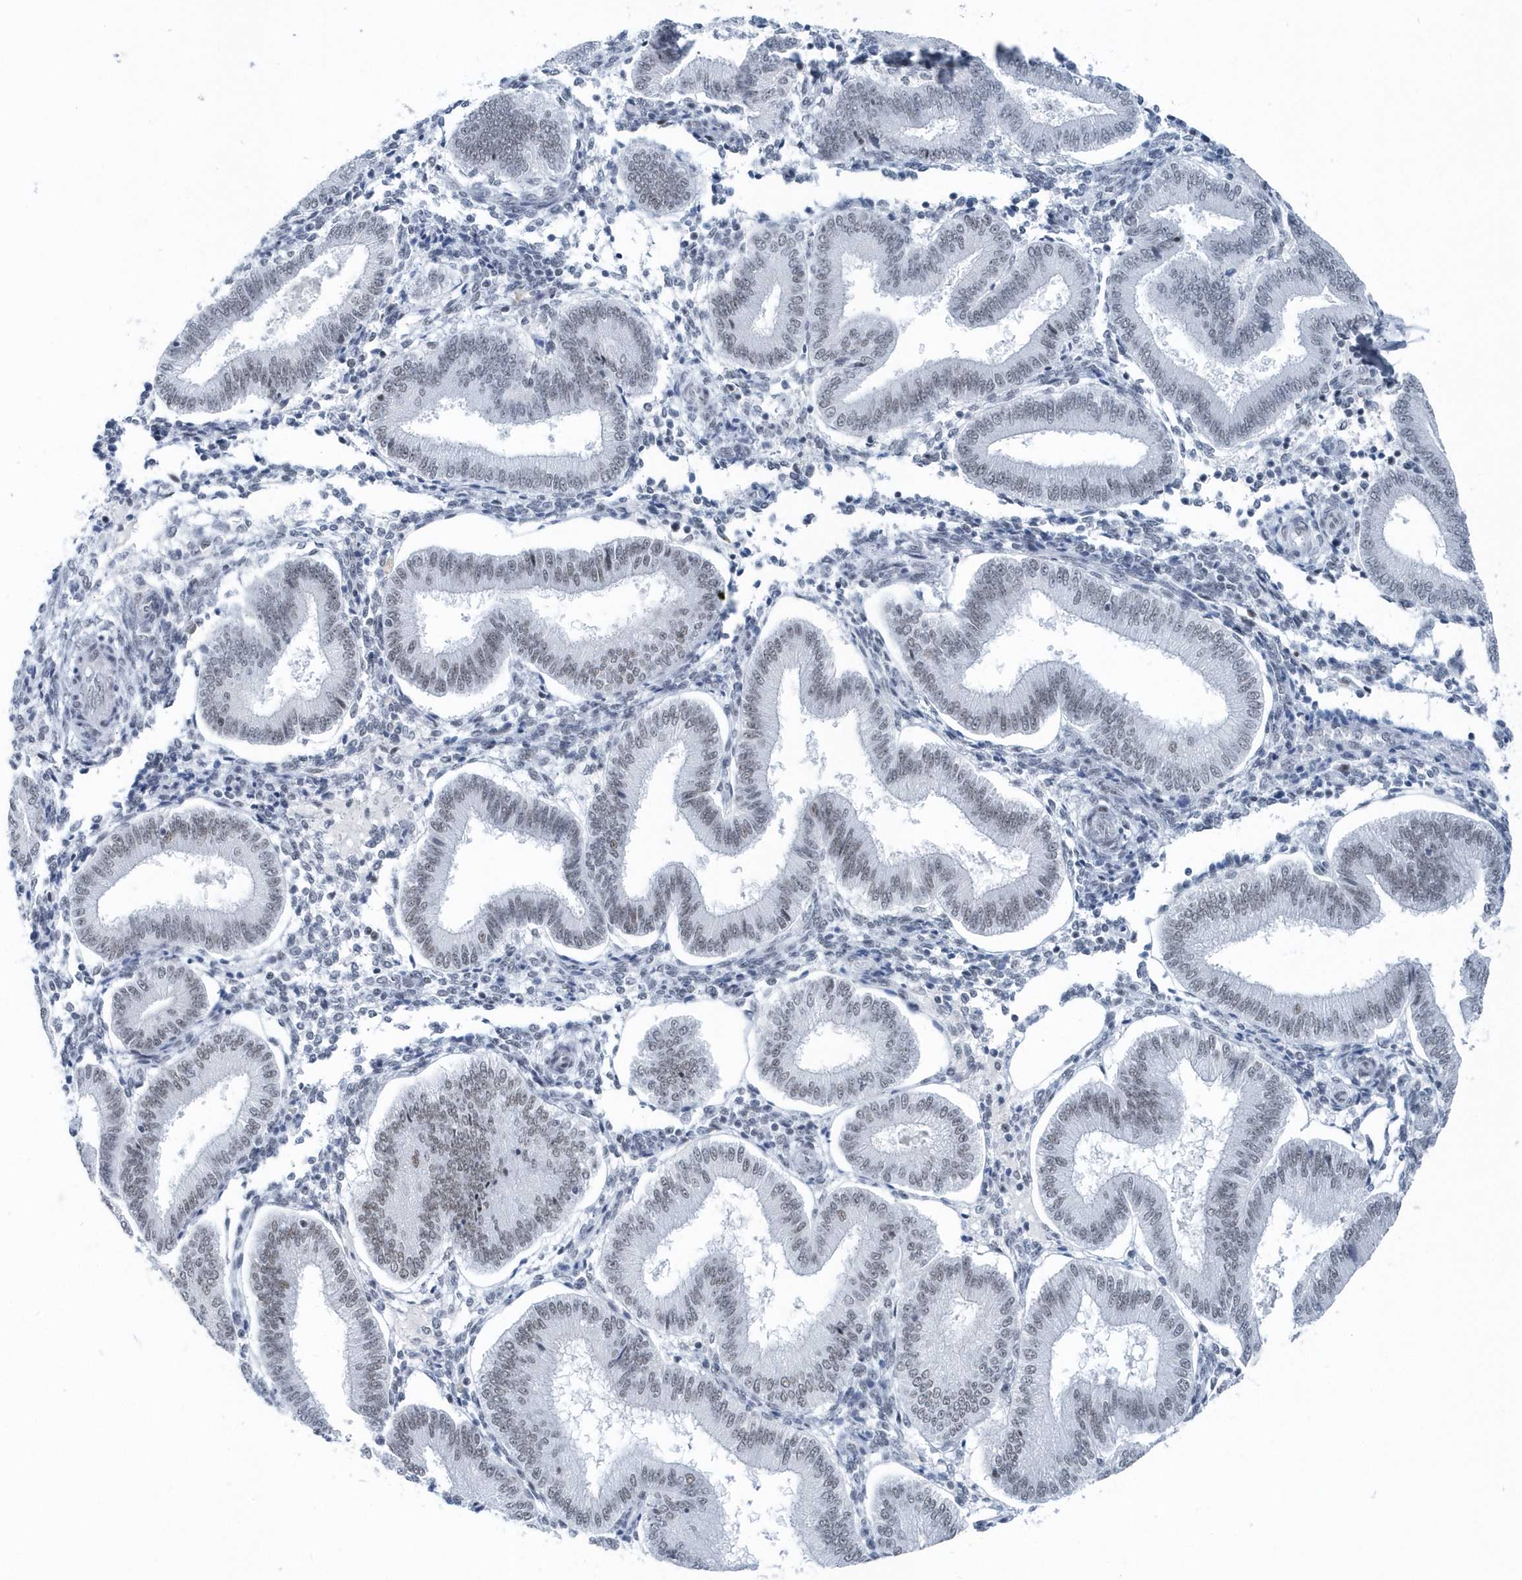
{"staining": {"intensity": "negative", "quantity": "none", "location": "none"}, "tissue": "endometrium", "cell_type": "Cells in endometrial stroma", "image_type": "normal", "snomed": [{"axis": "morphology", "description": "Normal tissue, NOS"}, {"axis": "topography", "description": "Endometrium"}], "caption": "DAB (3,3'-diaminobenzidine) immunohistochemical staining of normal human endometrium reveals no significant positivity in cells in endometrial stroma.", "gene": "FIP1L1", "patient": {"sex": "female", "age": 39}}